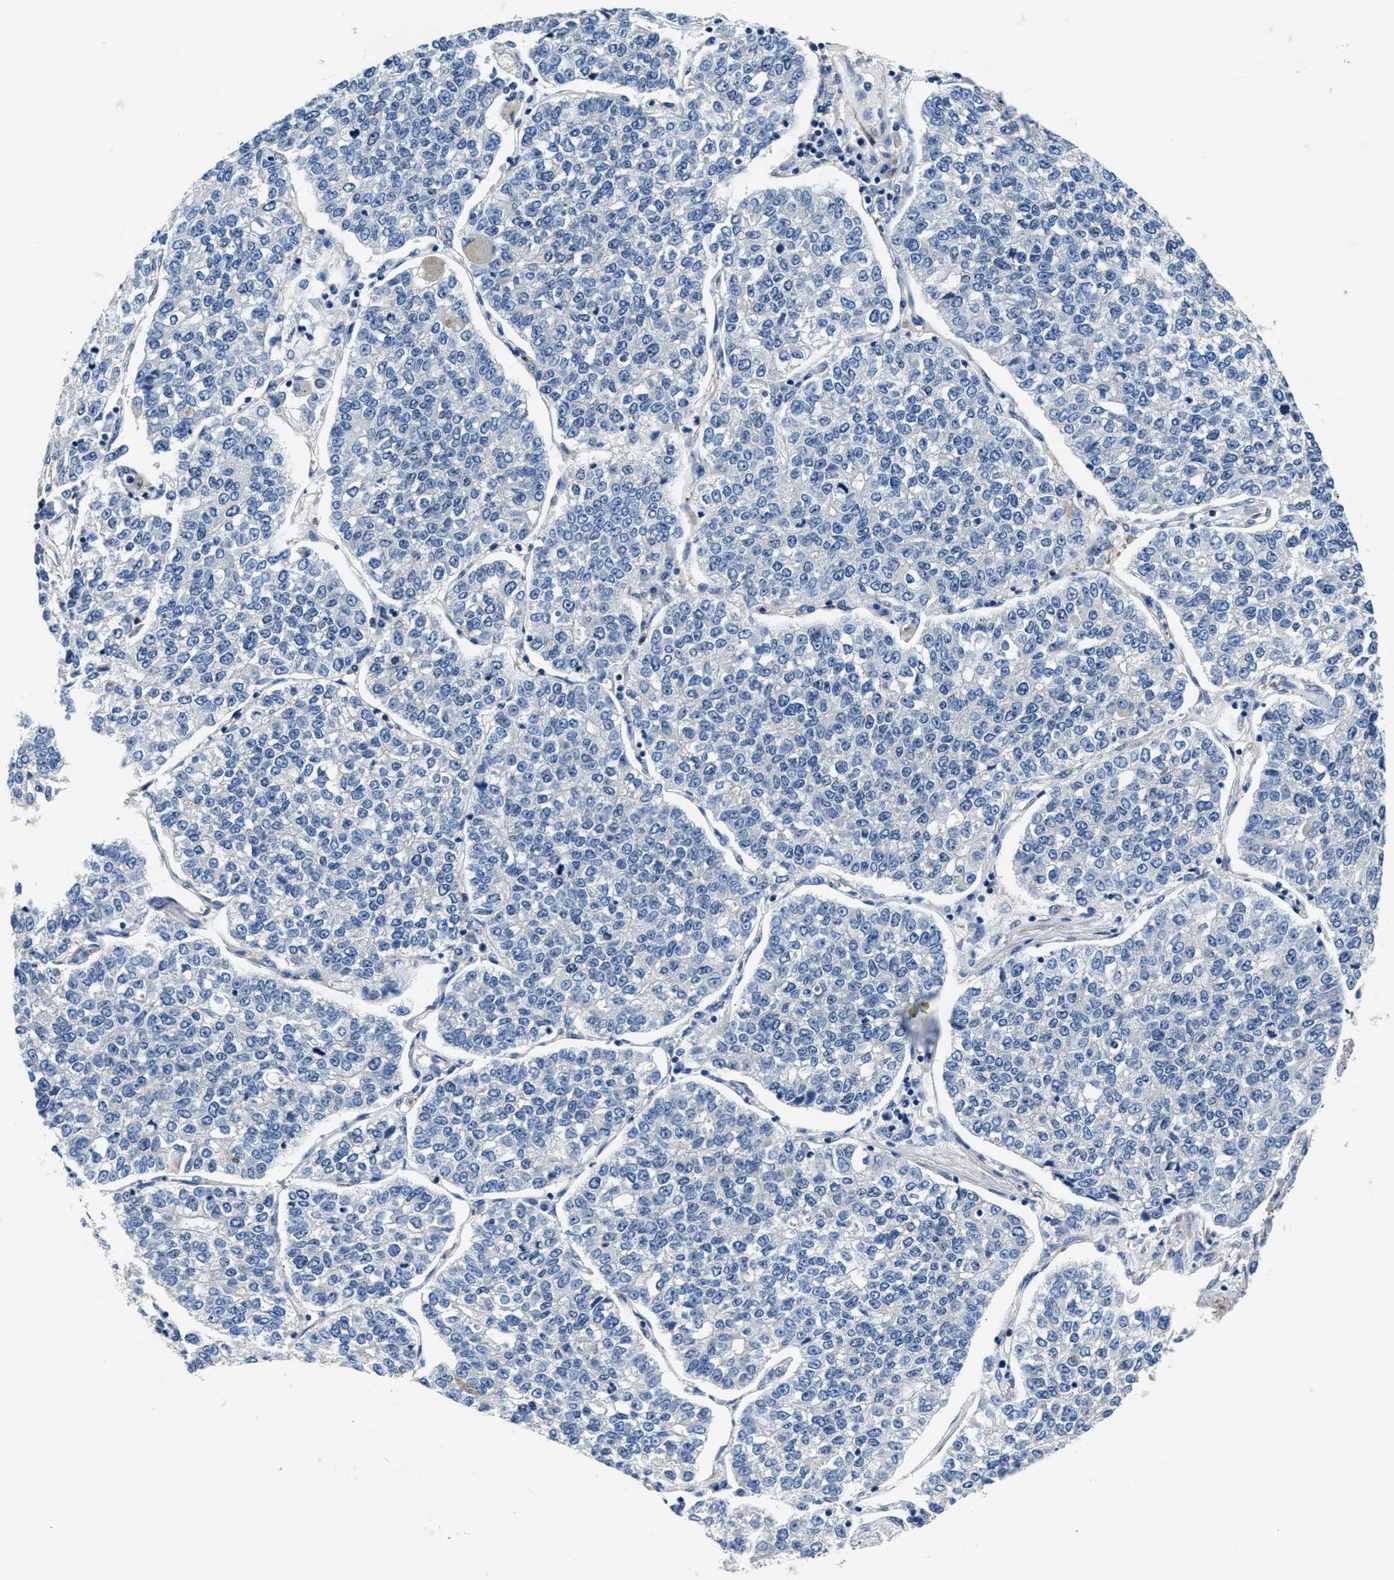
{"staining": {"intensity": "negative", "quantity": "none", "location": "none"}, "tissue": "lung cancer", "cell_type": "Tumor cells", "image_type": "cancer", "snomed": [{"axis": "morphology", "description": "Adenocarcinoma, NOS"}, {"axis": "topography", "description": "Lung"}], "caption": "DAB immunohistochemical staining of lung cancer demonstrates no significant staining in tumor cells.", "gene": "PARG", "patient": {"sex": "male", "age": 49}}